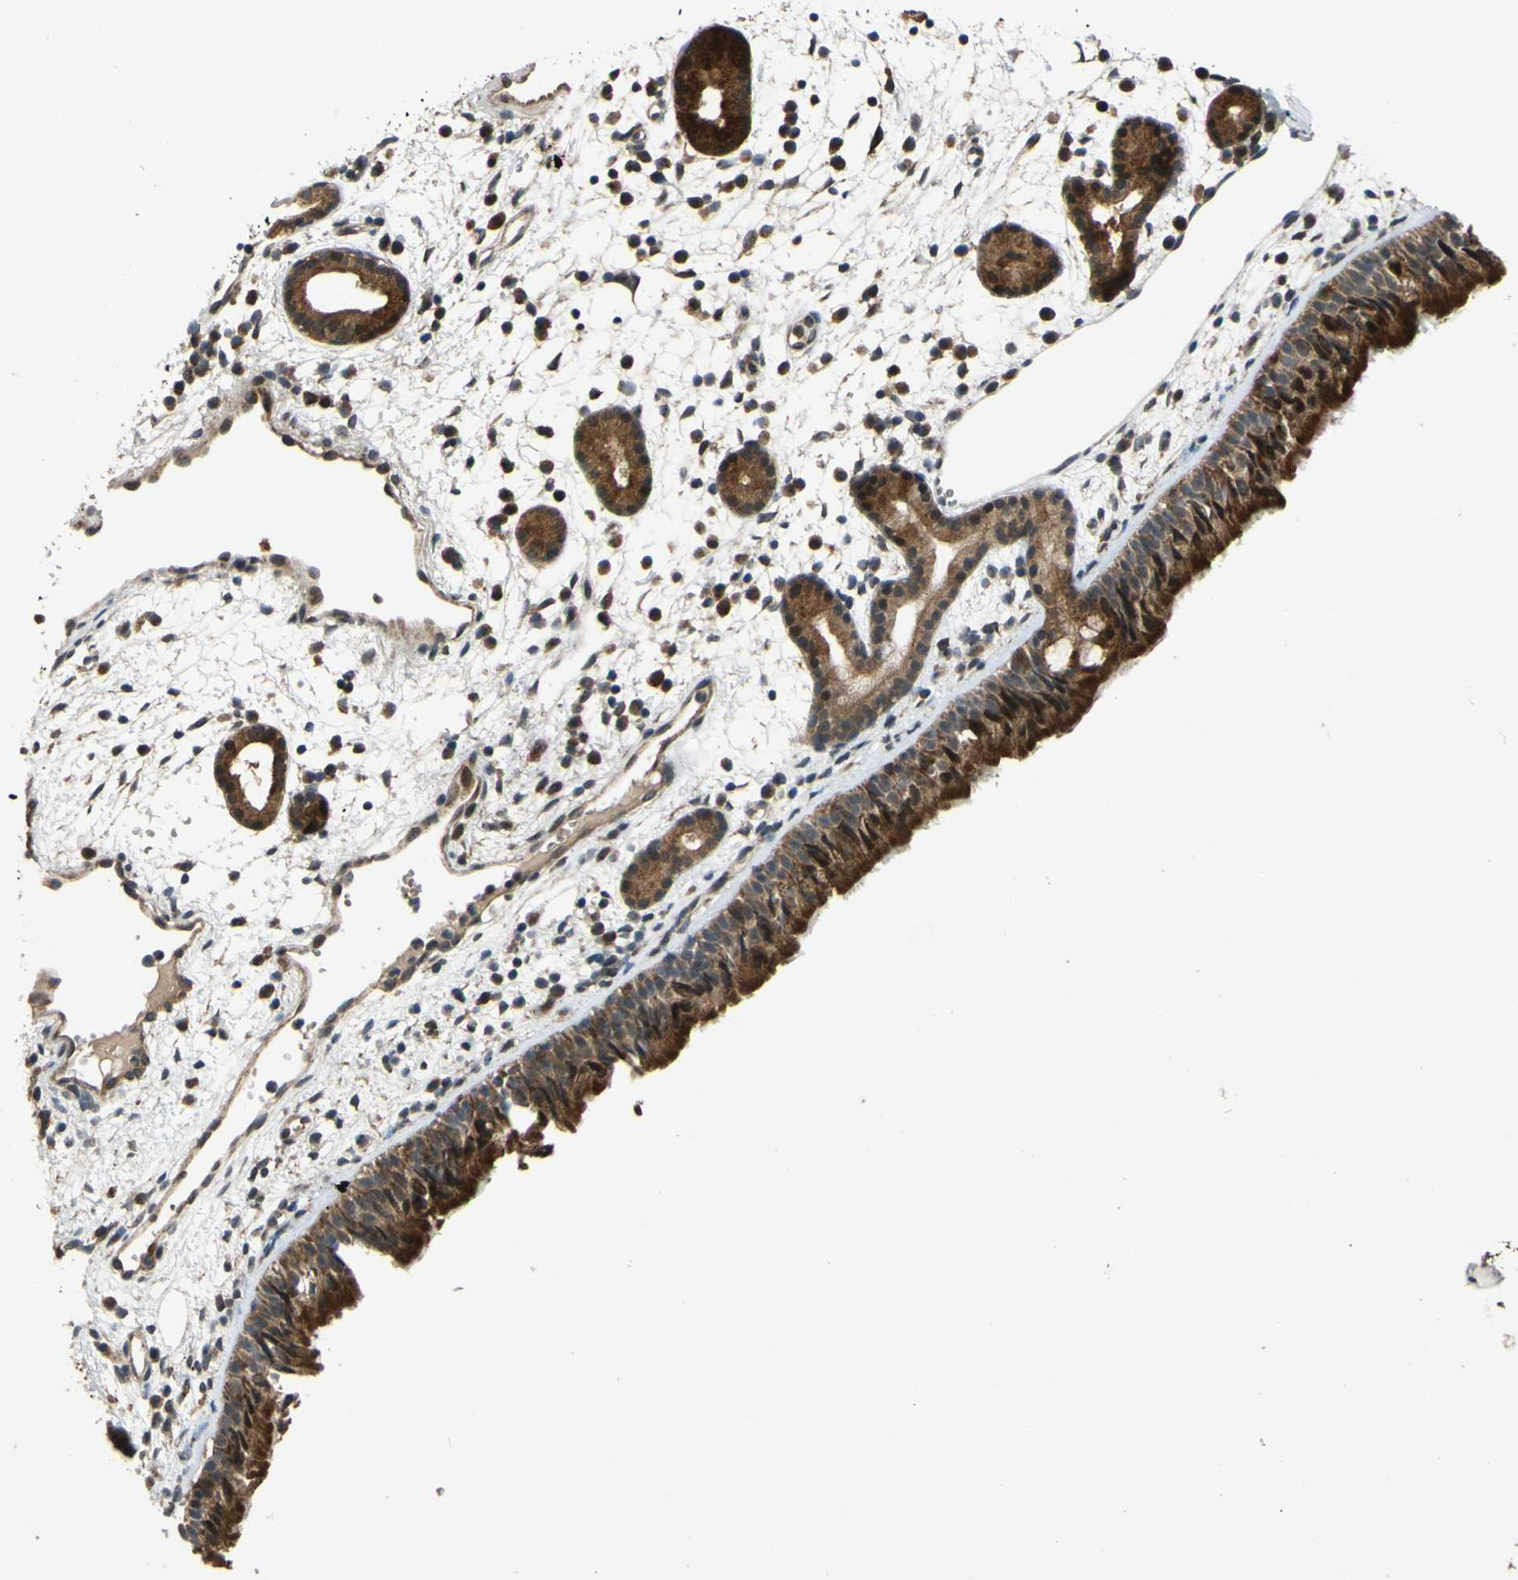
{"staining": {"intensity": "strong", "quantity": ">75%", "location": "cytoplasmic/membranous"}, "tissue": "nasopharynx", "cell_type": "Respiratory epithelial cells", "image_type": "normal", "snomed": [{"axis": "morphology", "description": "Normal tissue, NOS"}, {"axis": "morphology", "description": "Inflammation, NOS"}, {"axis": "topography", "description": "Nasopharynx"}], "caption": "Immunohistochemical staining of benign nasopharynx displays strong cytoplasmic/membranous protein expression in approximately >75% of respiratory epithelial cells. (IHC, brightfield microscopy, high magnification).", "gene": "ABCC8", "patient": {"sex": "female", "age": 55}}